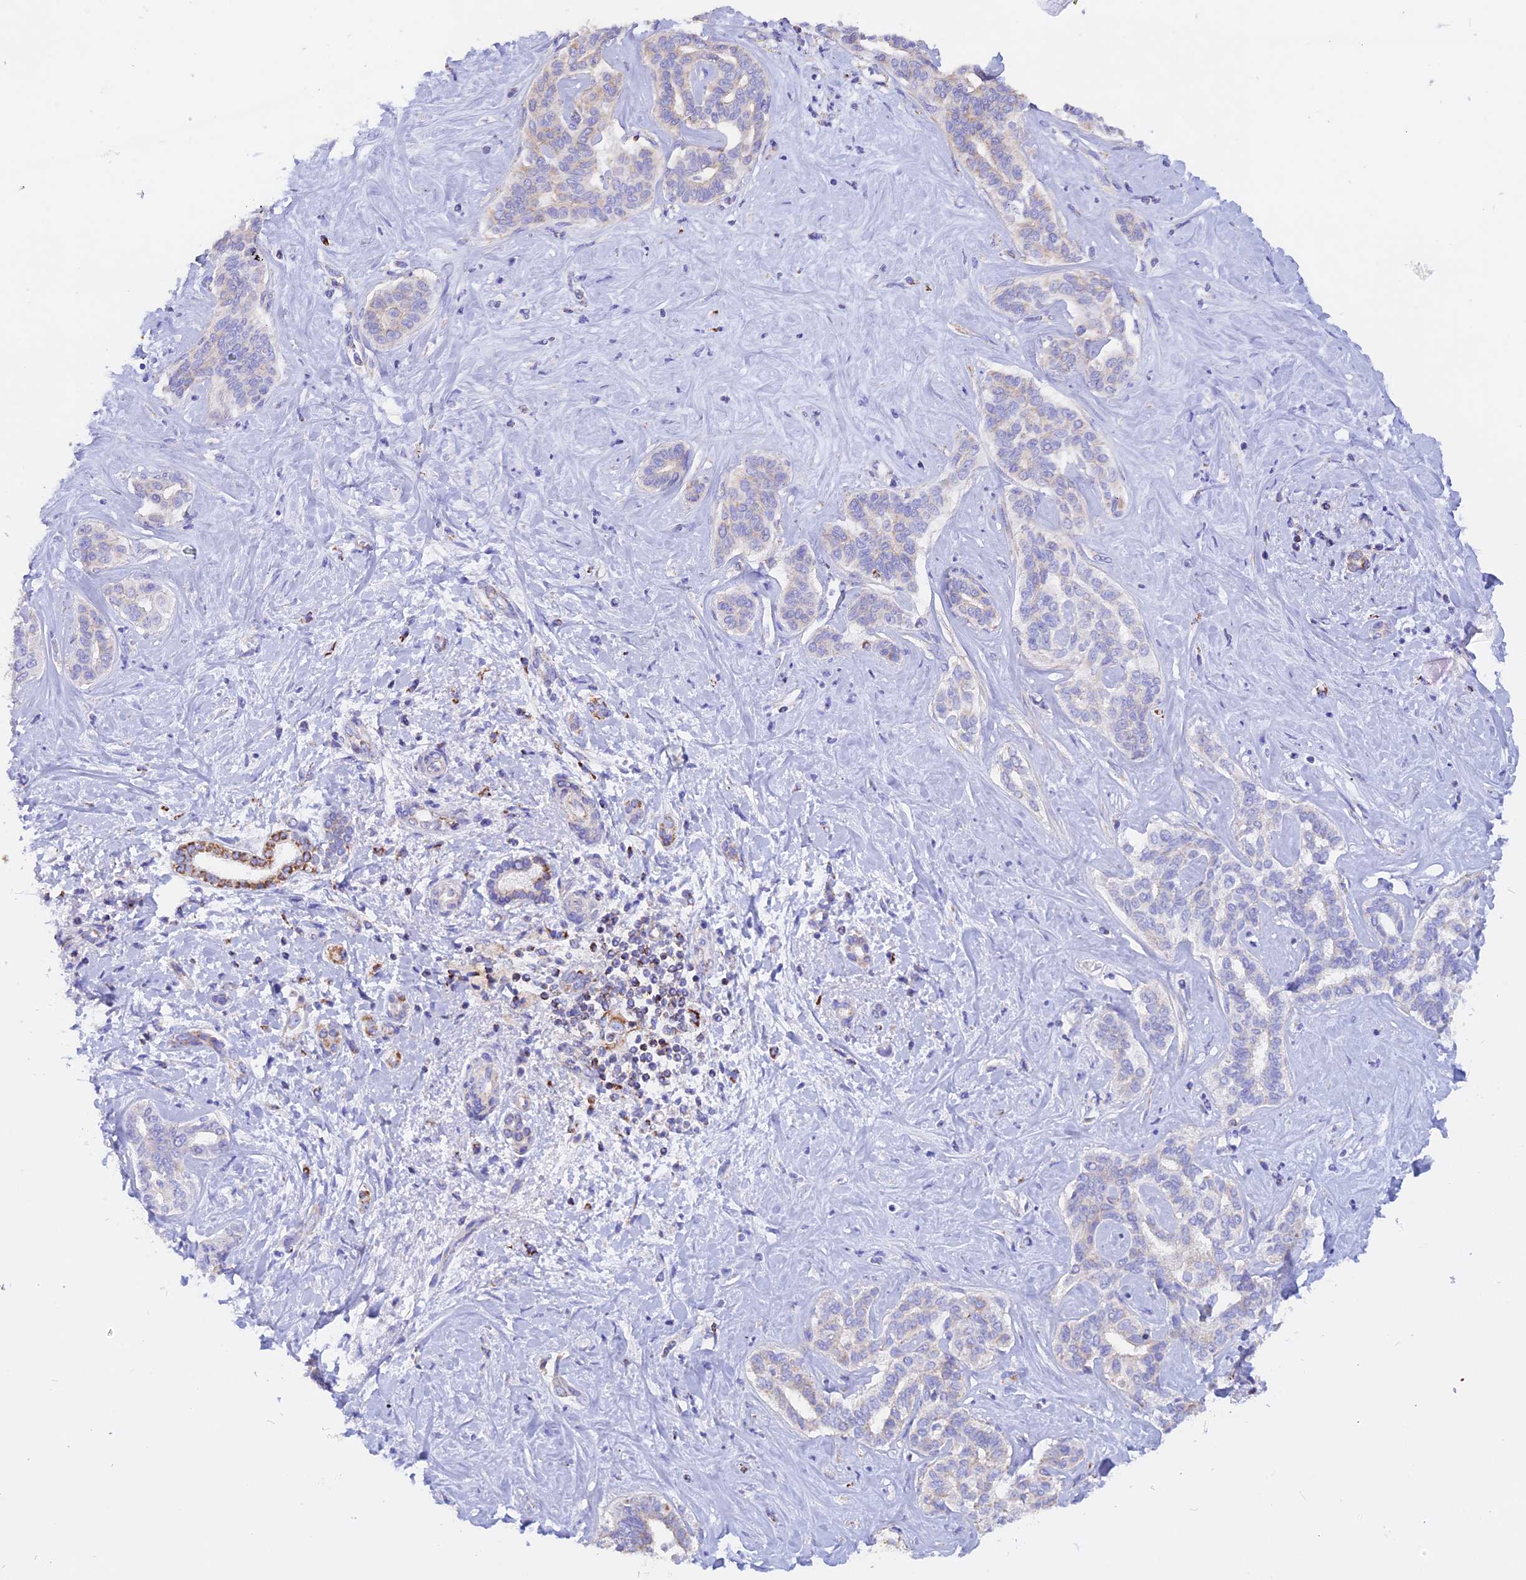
{"staining": {"intensity": "negative", "quantity": "none", "location": "none"}, "tissue": "liver cancer", "cell_type": "Tumor cells", "image_type": "cancer", "snomed": [{"axis": "morphology", "description": "Cholangiocarcinoma"}, {"axis": "topography", "description": "Liver"}], "caption": "Tumor cells show no significant protein expression in cholangiocarcinoma (liver).", "gene": "GCDH", "patient": {"sex": "female", "age": 77}}